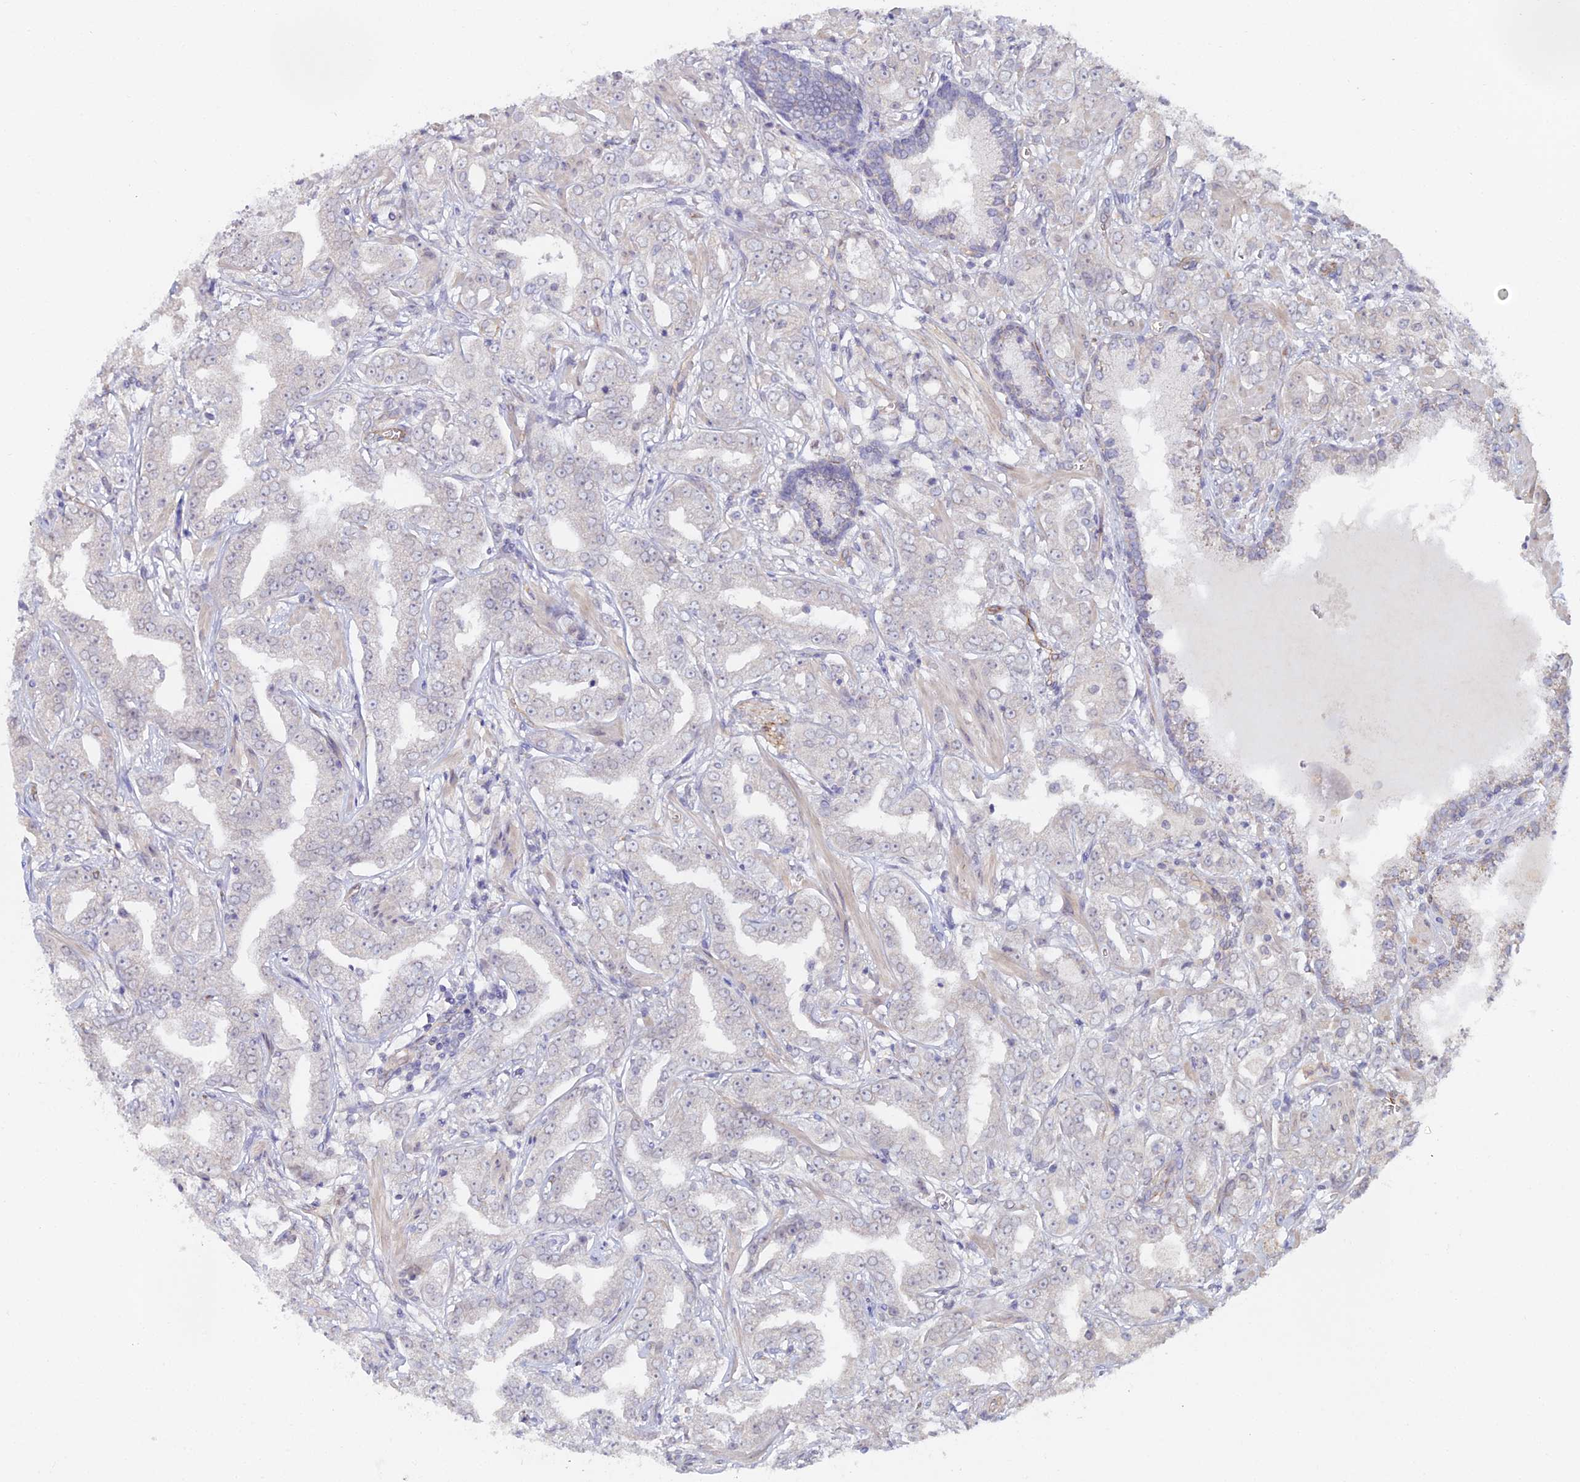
{"staining": {"intensity": "negative", "quantity": "none", "location": "none"}, "tissue": "prostate cancer", "cell_type": "Tumor cells", "image_type": "cancer", "snomed": [{"axis": "morphology", "description": "Adenocarcinoma, High grade"}, {"axis": "topography", "description": "Prostate"}], "caption": "This is a photomicrograph of immunohistochemistry staining of prostate cancer, which shows no expression in tumor cells.", "gene": "C4orf19", "patient": {"sex": "male", "age": 63}}